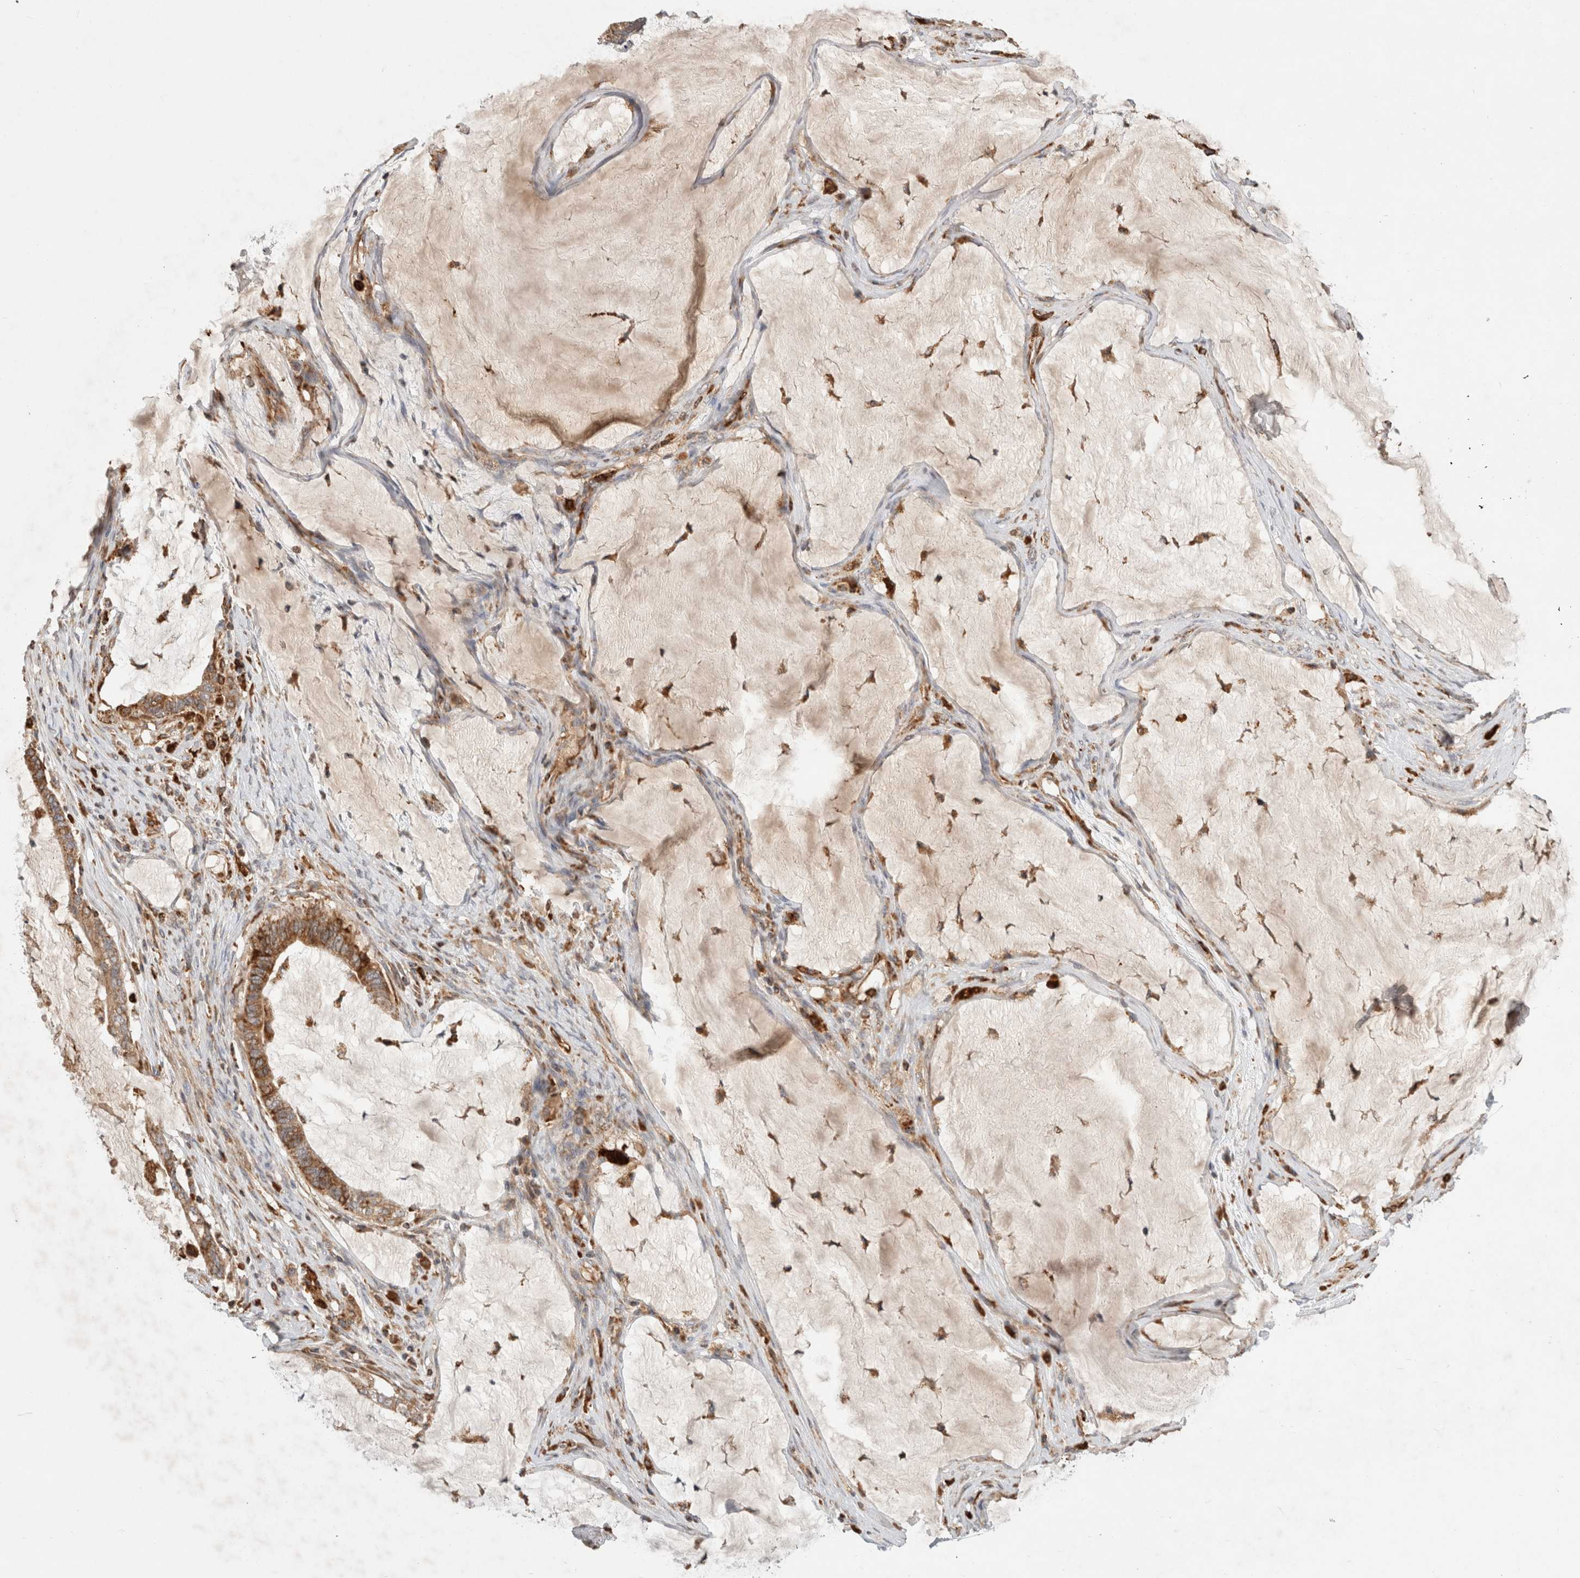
{"staining": {"intensity": "moderate", "quantity": ">75%", "location": "cytoplasmic/membranous"}, "tissue": "ovarian cancer", "cell_type": "Tumor cells", "image_type": "cancer", "snomed": [{"axis": "morphology", "description": "Cystadenocarcinoma, mucinous, NOS"}, {"axis": "topography", "description": "Ovary"}], "caption": "Ovarian cancer stained for a protein (brown) demonstrates moderate cytoplasmic/membranous positive positivity in approximately >75% of tumor cells.", "gene": "HROB", "patient": {"sex": "female", "age": 61}}